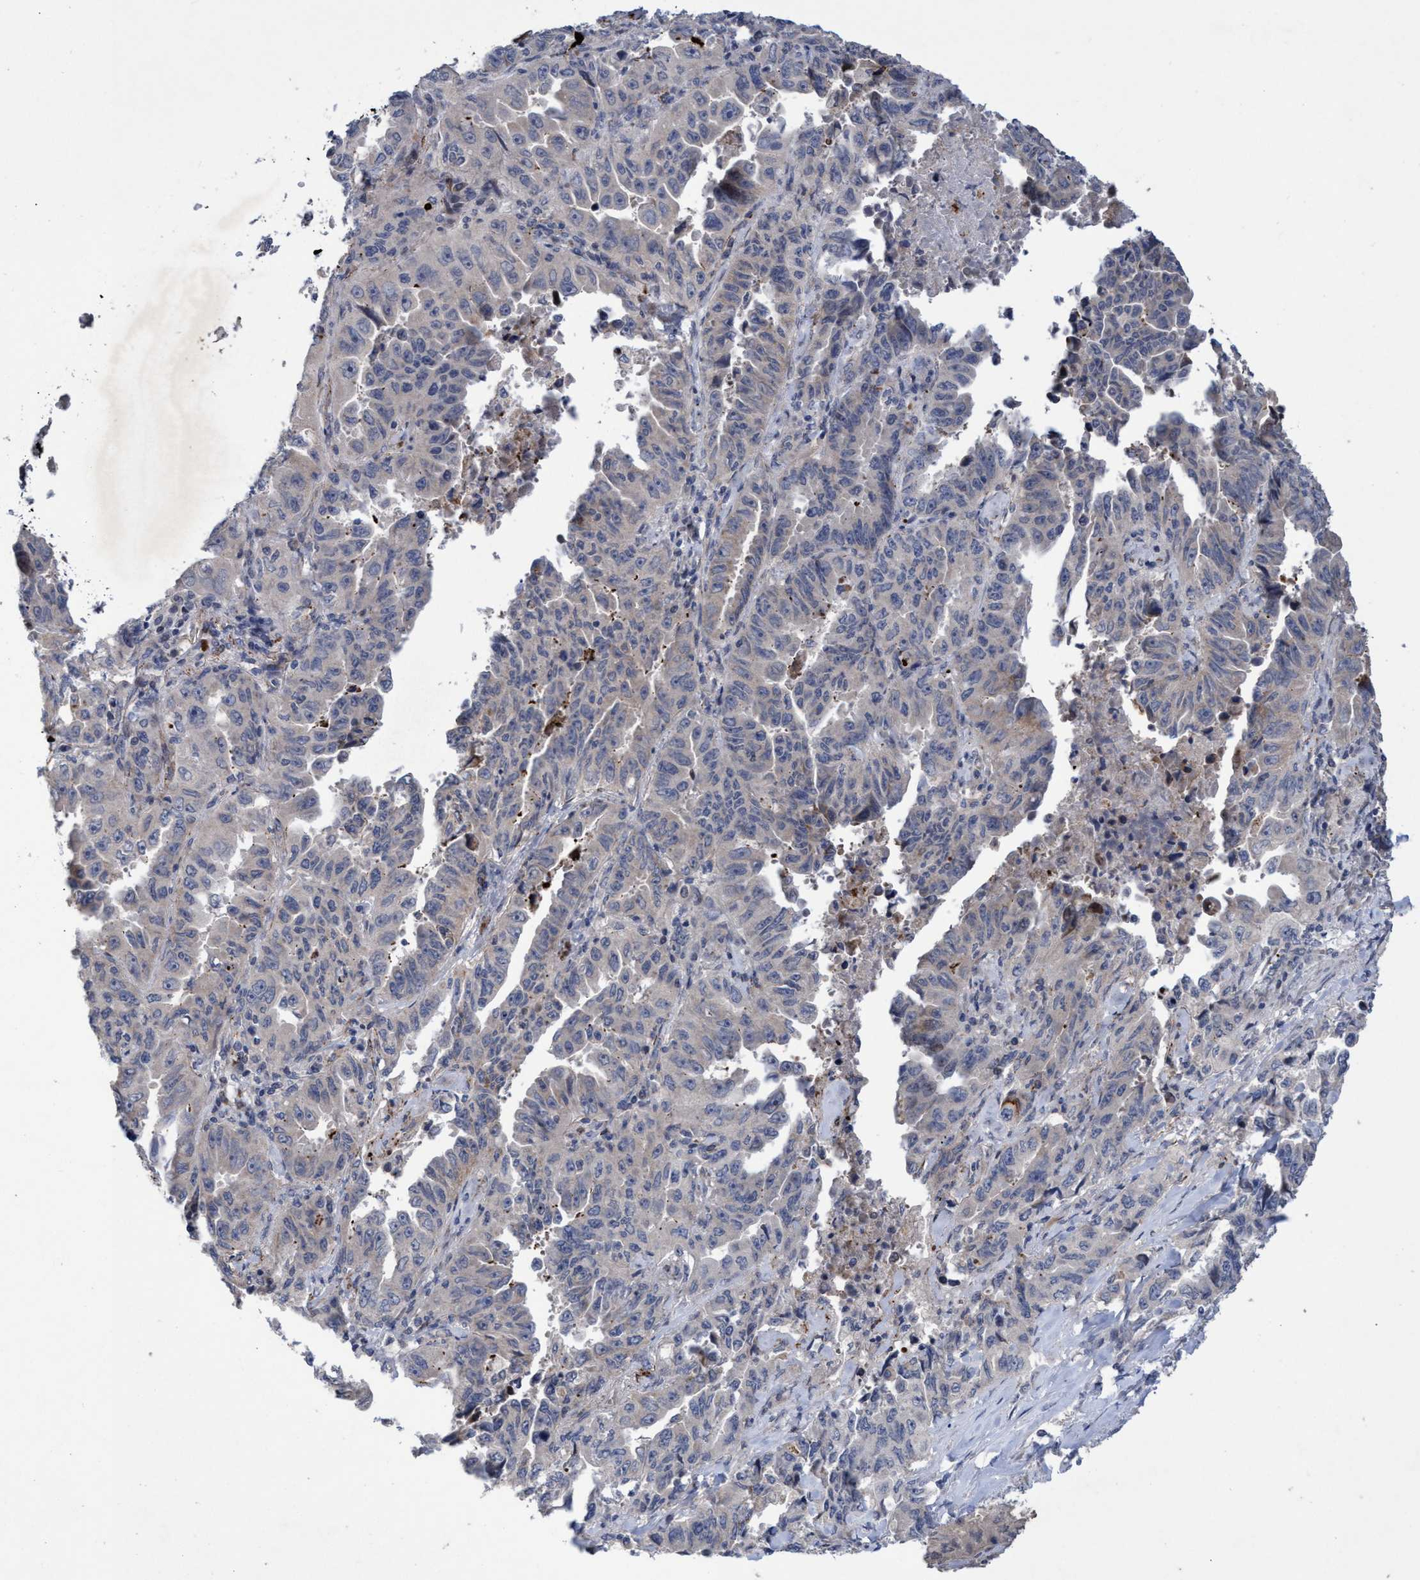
{"staining": {"intensity": "negative", "quantity": "none", "location": "none"}, "tissue": "lung cancer", "cell_type": "Tumor cells", "image_type": "cancer", "snomed": [{"axis": "morphology", "description": "Adenocarcinoma, NOS"}, {"axis": "topography", "description": "Lung"}], "caption": "An immunohistochemistry (IHC) micrograph of lung cancer (adenocarcinoma) is shown. There is no staining in tumor cells of lung cancer (adenocarcinoma).", "gene": "ZNF750", "patient": {"sex": "female", "age": 51}}